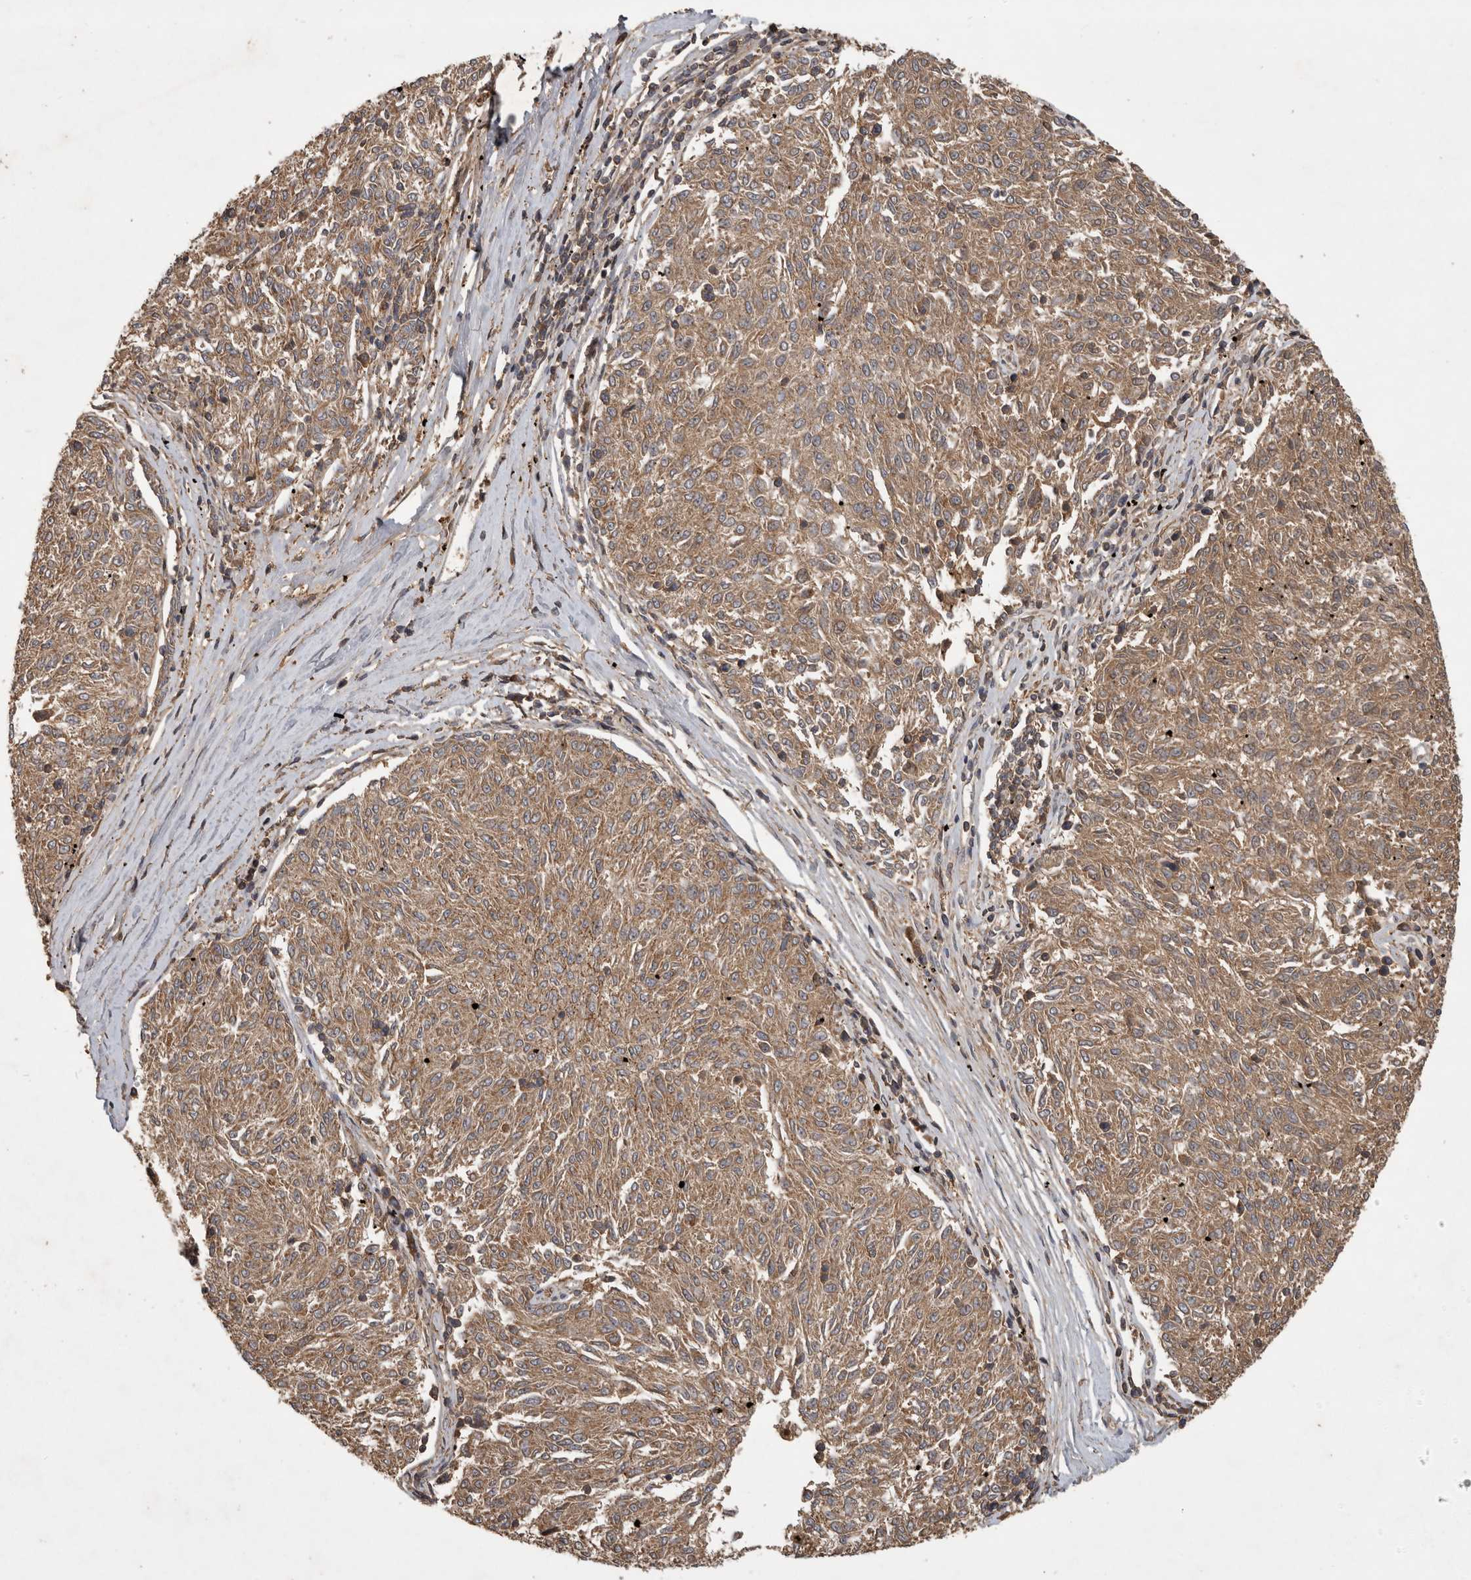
{"staining": {"intensity": "moderate", "quantity": ">75%", "location": "cytoplasmic/membranous"}, "tissue": "melanoma", "cell_type": "Tumor cells", "image_type": "cancer", "snomed": [{"axis": "morphology", "description": "Malignant melanoma, NOS"}, {"axis": "topography", "description": "Skin"}], "caption": "Moderate cytoplasmic/membranous expression for a protein is seen in about >75% of tumor cells of malignant melanoma using immunohistochemistry.", "gene": "TRMT61B", "patient": {"sex": "female", "age": 72}}